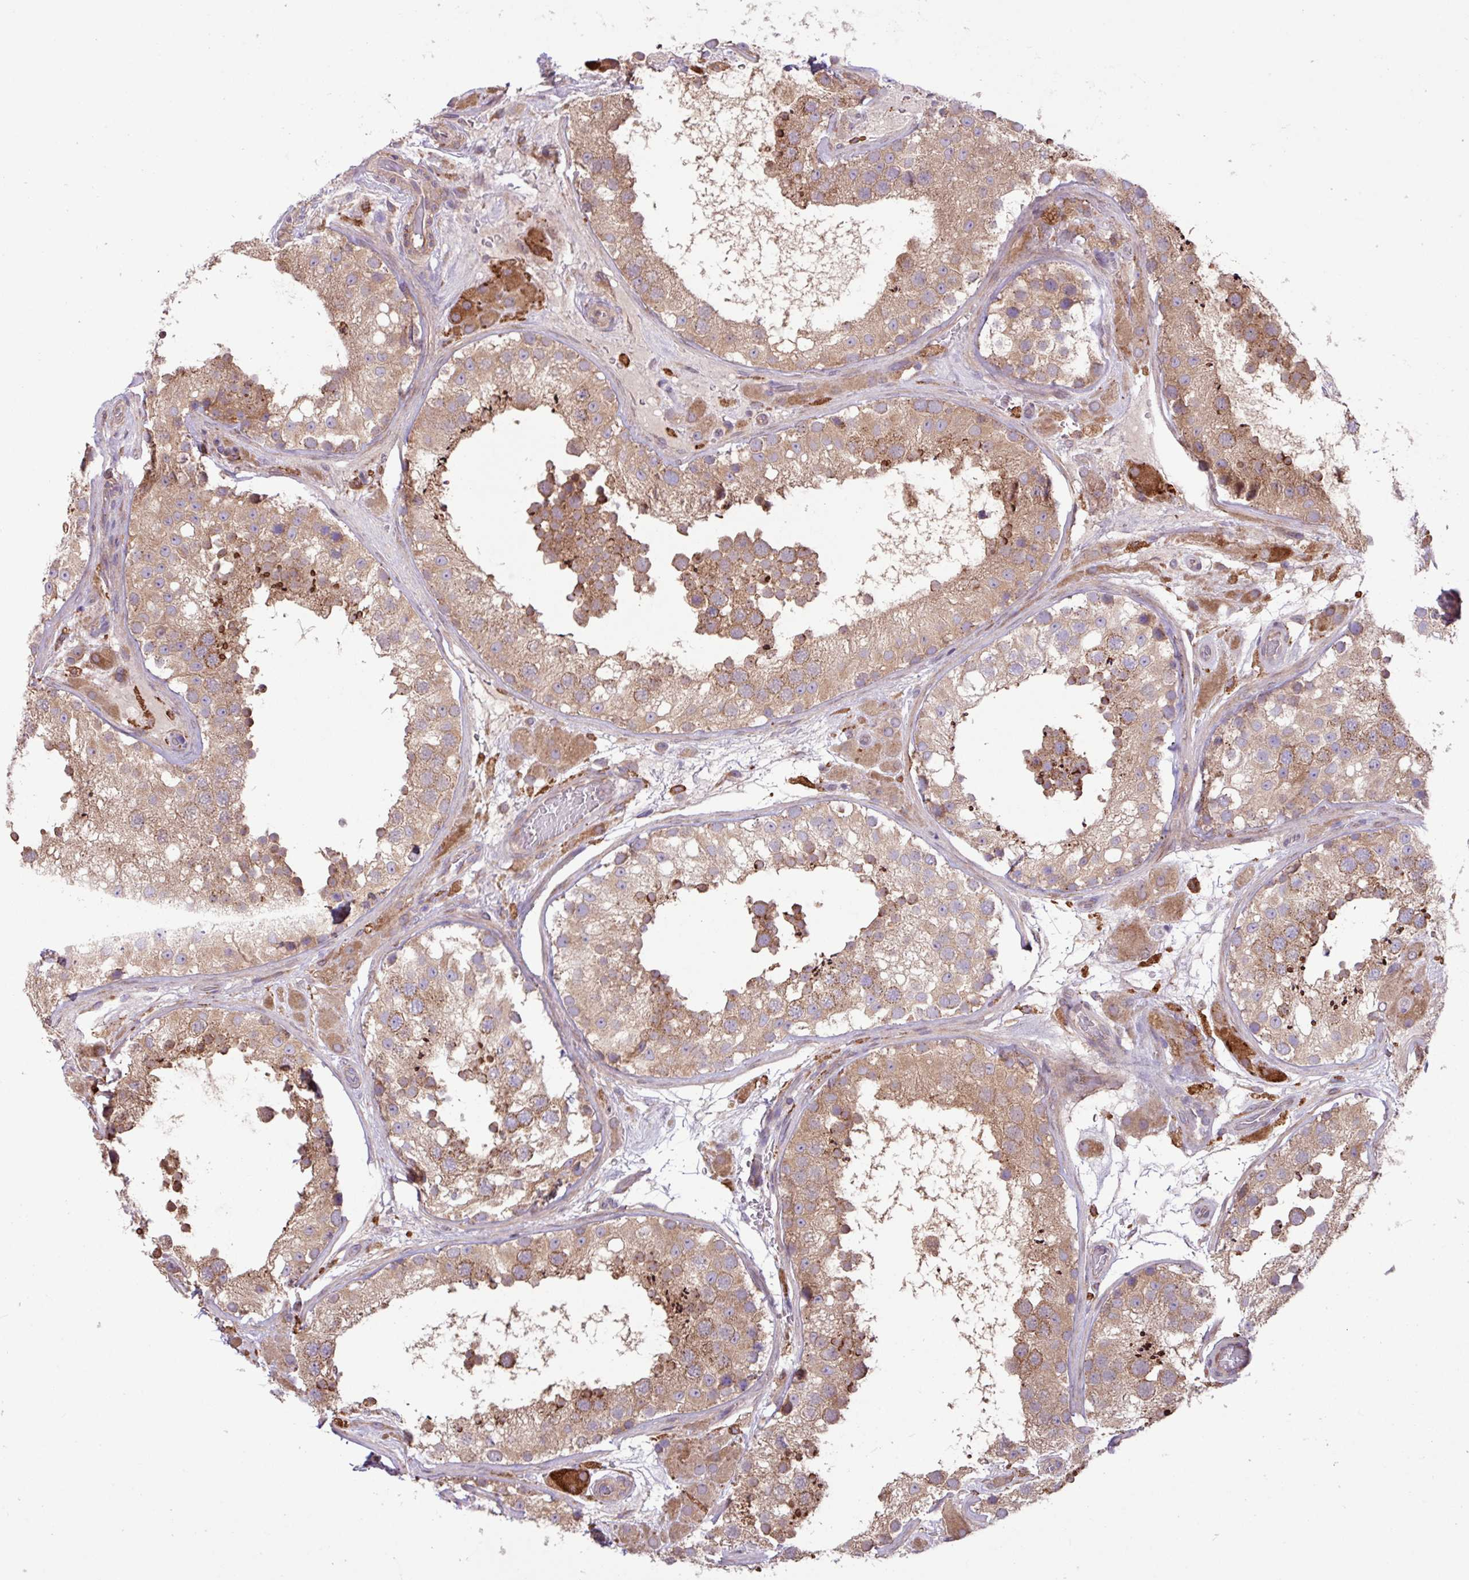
{"staining": {"intensity": "moderate", "quantity": ">75%", "location": "cytoplasmic/membranous"}, "tissue": "testis", "cell_type": "Cells in seminiferous ducts", "image_type": "normal", "snomed": [{"axis": "morphology", "description": "Normal tissue, NOS"}, {"axis": "topography", "description": "Testis"}], "caption": "Moderate cytoplasmic/membranous staining for a protein is identified in about >75% of cells in seminiferous ducts of normal testis using IHC.", "gene": "ARHGEF25", "patient": {"sex": "male", "age": 26}}